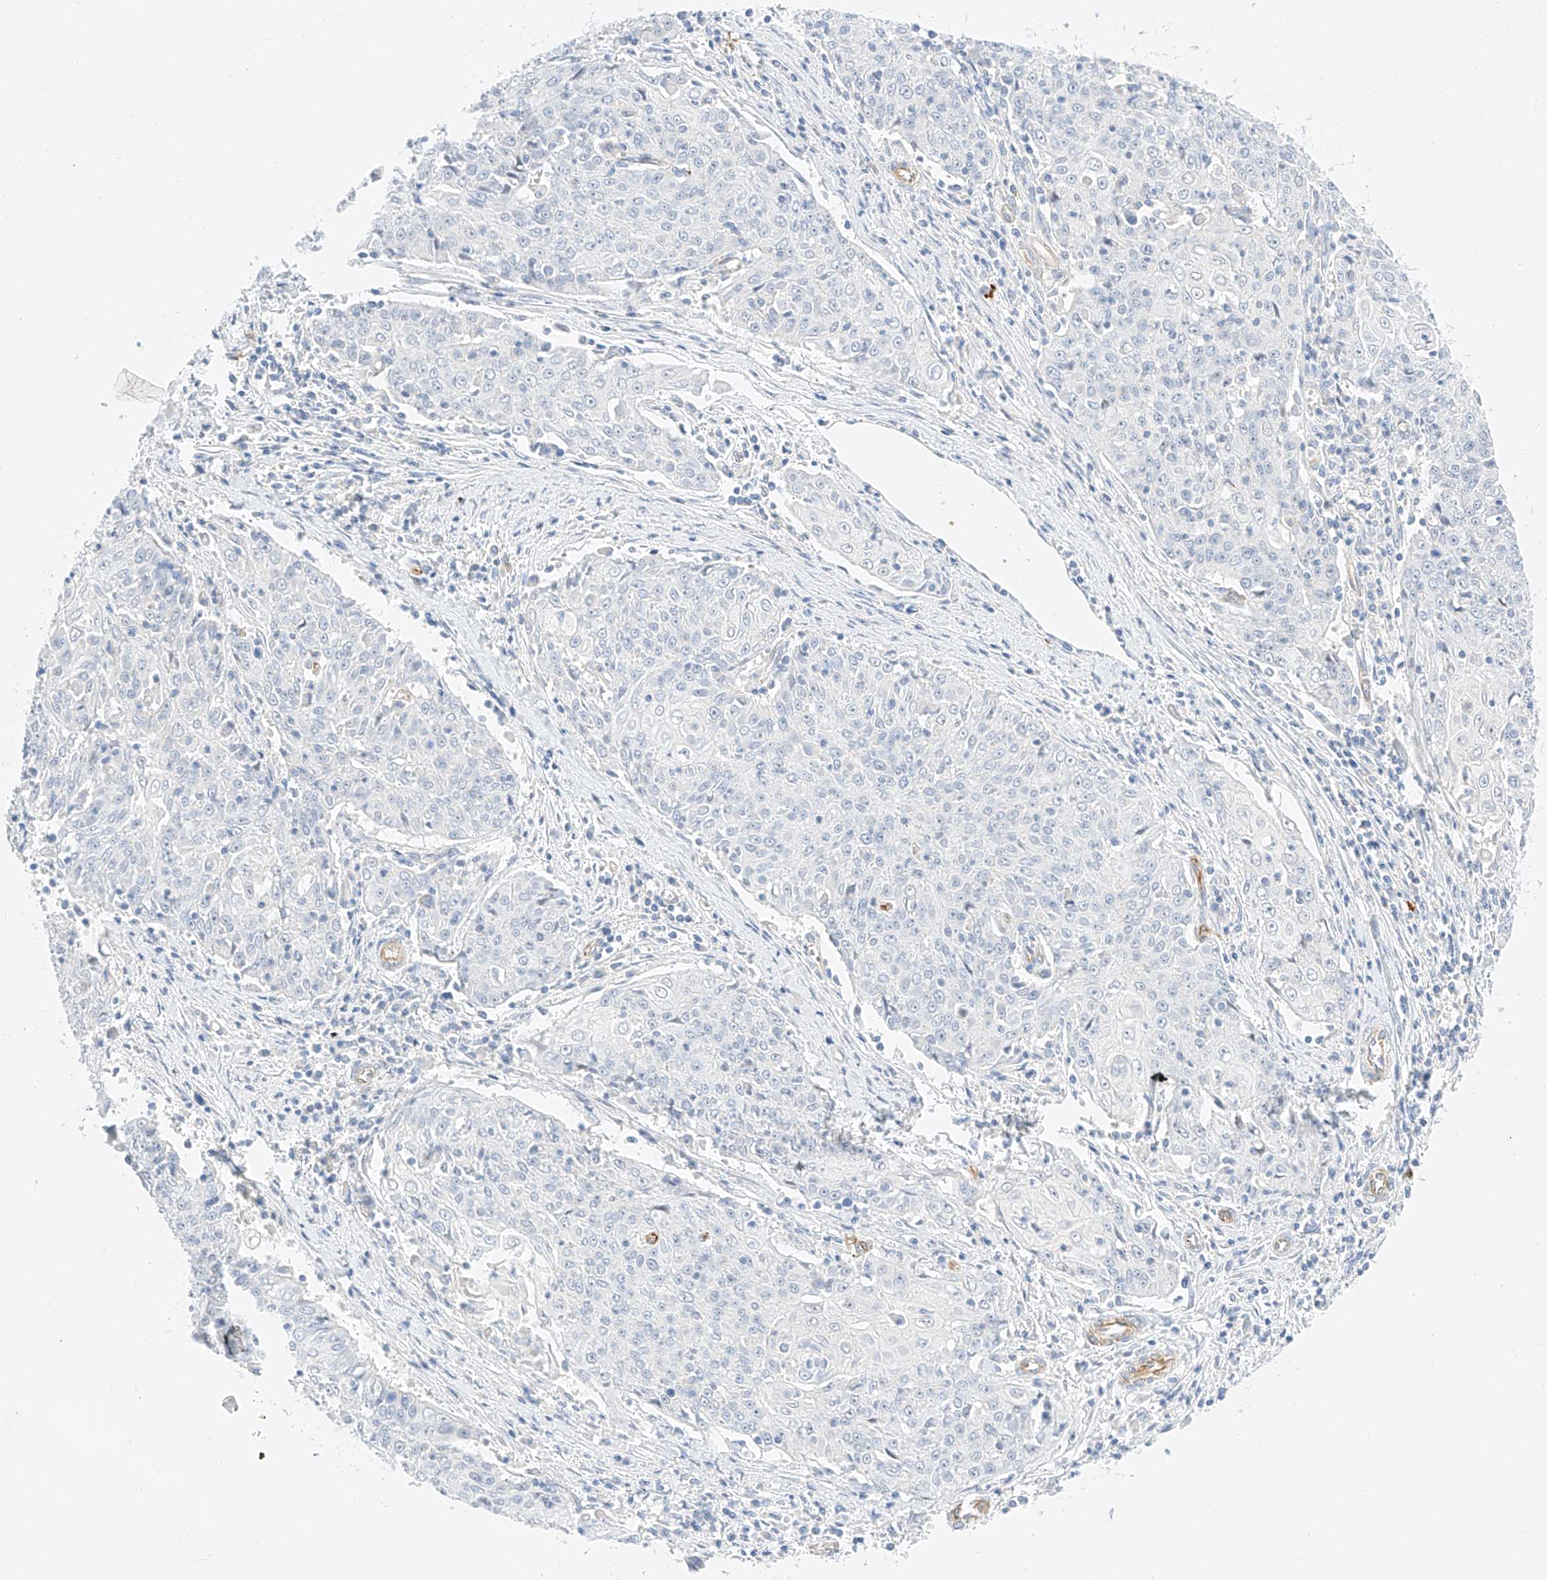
{"staining": {"intensity": "negative", "quantity": "none", "location": "none"}, "tissue": "cervical cancer", "cell_type": "Tumor cells", "image_type": "cancer", "snomed": [{"axis": "morphology", "description": "Squamous cell carcinoma, NOS"}, {"axis": "topography", "description": "Cervix"}], "caption": "High magnification brightfield microscopy of cervical cancer stained with DAB (3,3'-diaminobenzidine) (brown) and counterstained with hematoxylin (blue): tumor cells show no significant expression.", "gene": "CDCP2", "patient": {"sex": "female", "age": 48}}